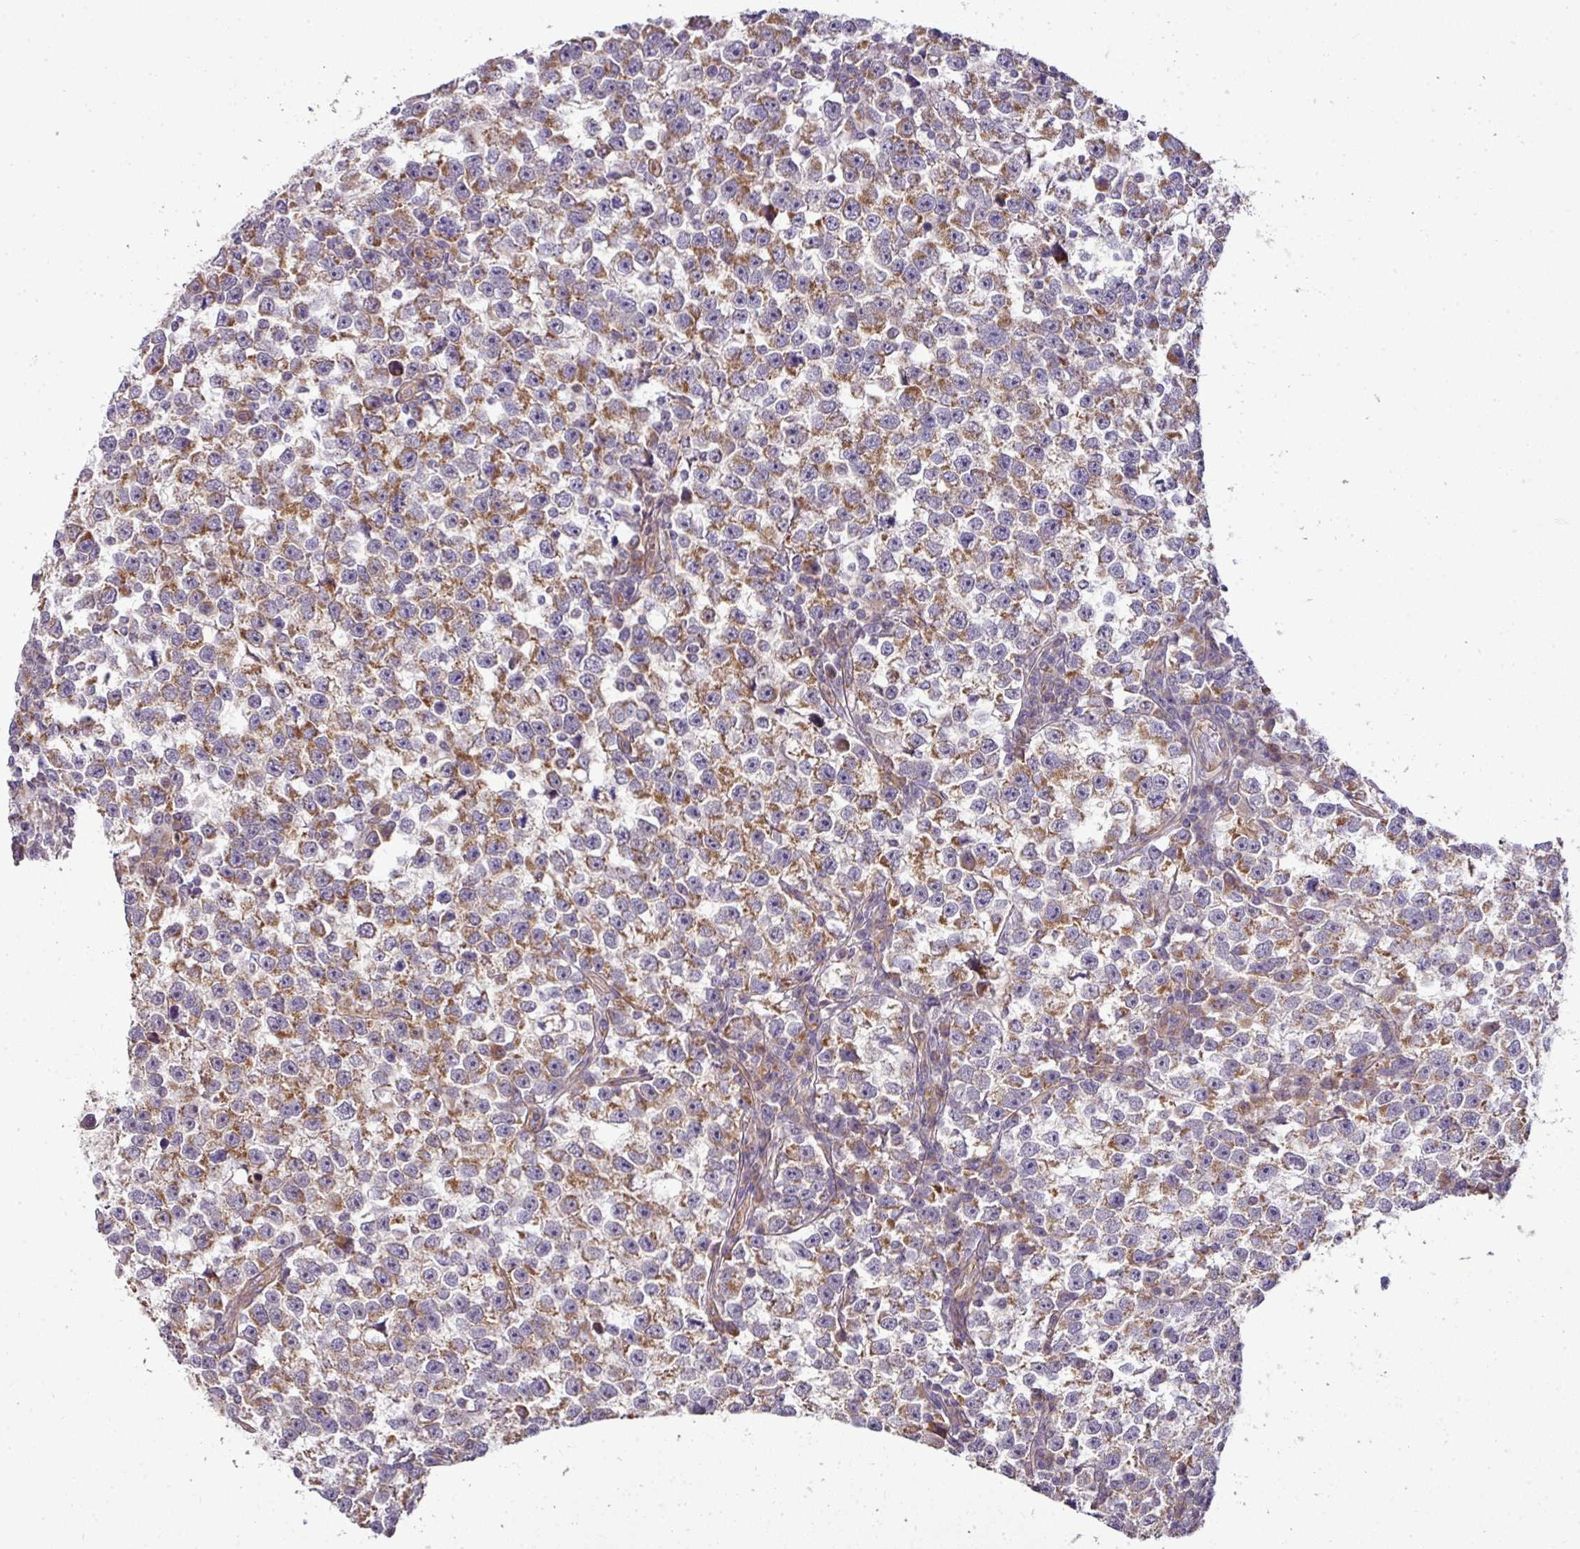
{"staining": {"intensity": "moderate", "quantity": ">75%", "location": "cytoplasmic/membranous"}, "tissue": "testis cancer", "cell_type": "Tumor cells", "image_type": "cancer", "snomed": [{"axis": "morphology", "description": "Normal tissue, NOS"}, {"axis": "morphology", "description": "Seminoma, NOS"}, {"axis": "topography", "description": "Testis"}], "caption": "Immunohistochemical staining of testis cancer (seminoma) exhibits medium levels of moderate cytoplasmic/membranous protein expression in approximately >75% of tumor cells.", "gene": "TIMMDC1", "patient": {"sex": "male", "age": 43}}